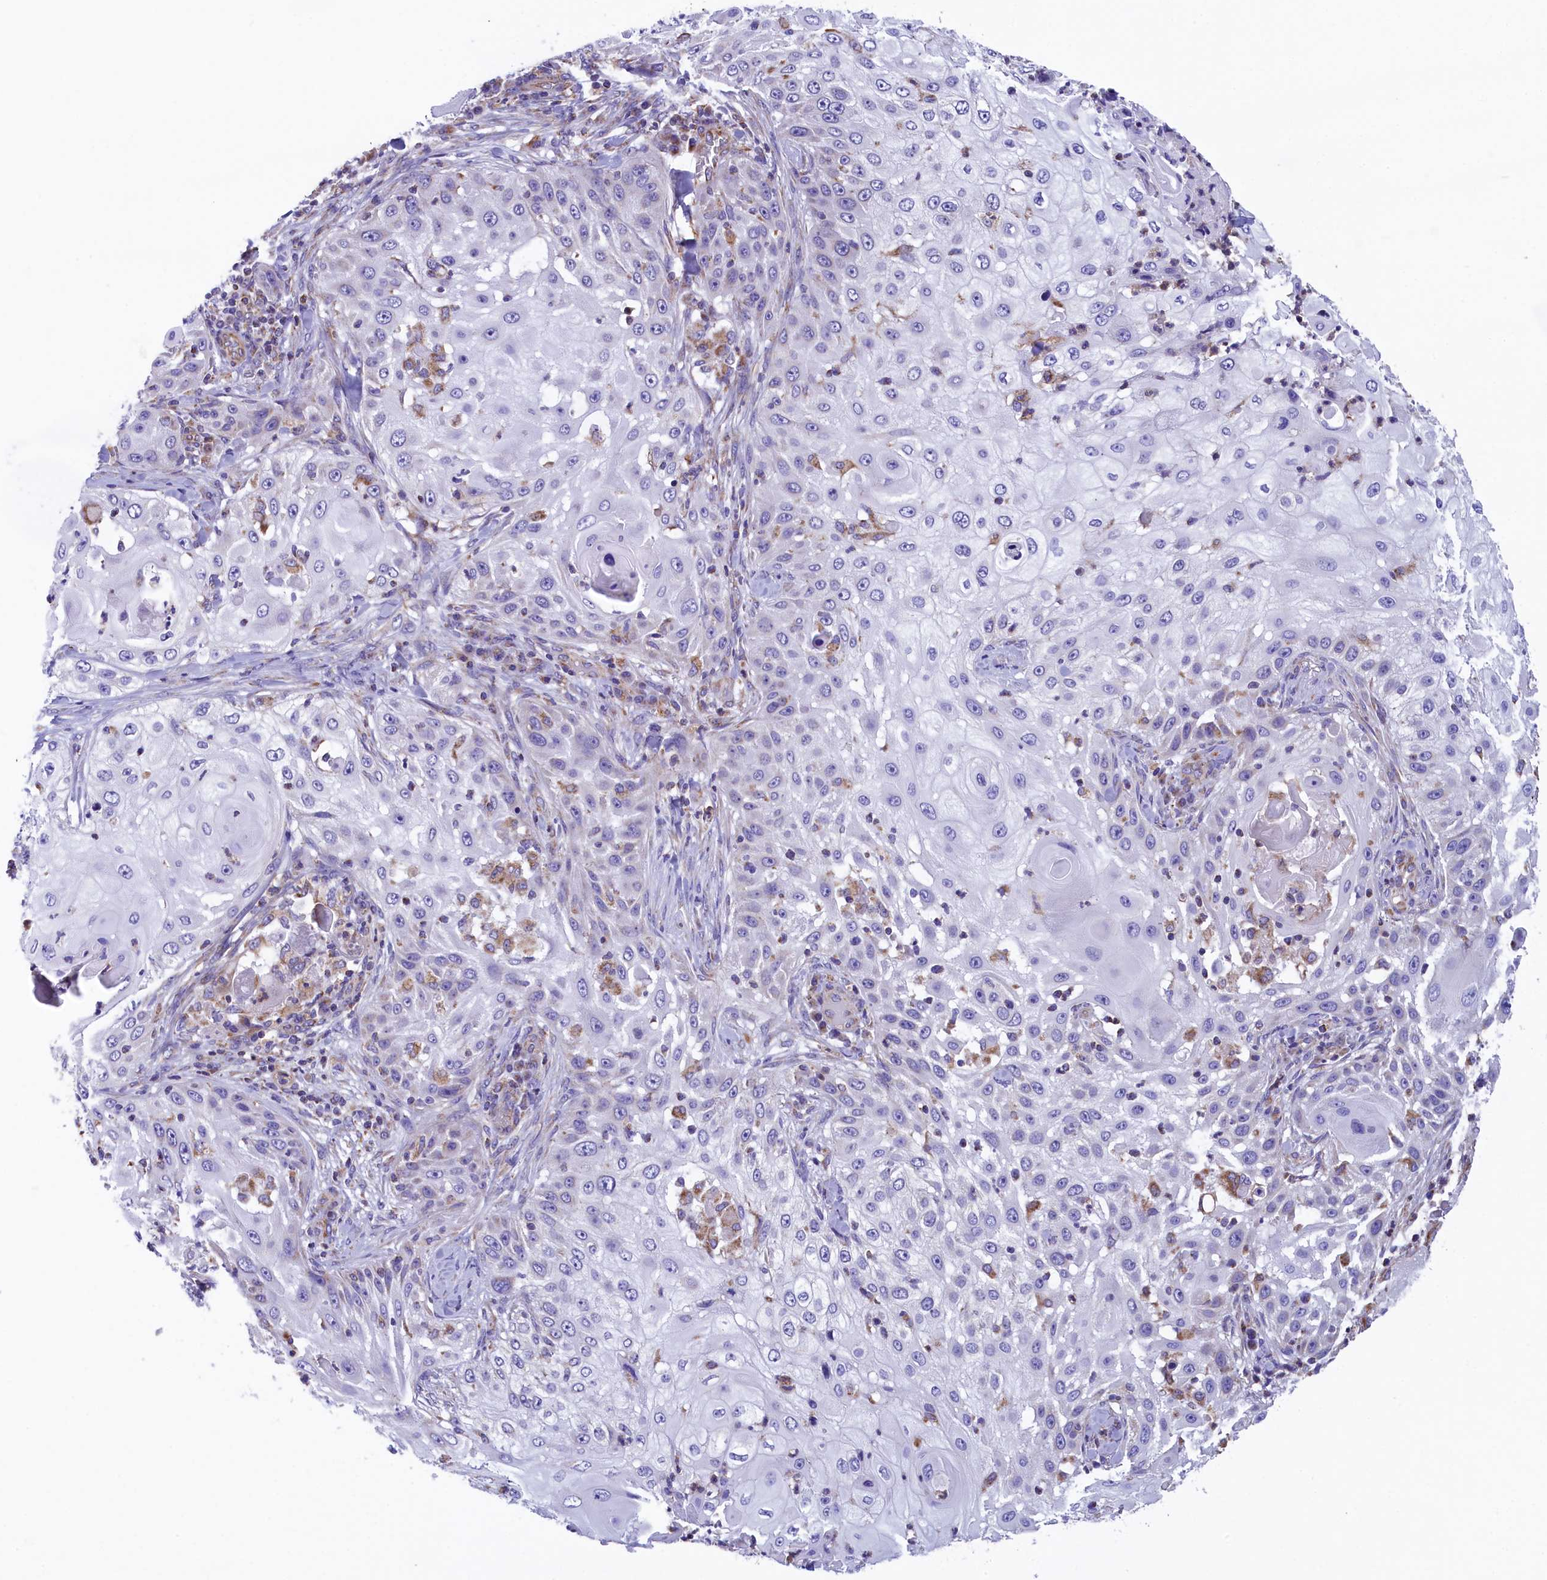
{"staining": {"intensity": "negative", "quantity": "none", "location": "none"}, "tissue": "skin cancer", "cell_type": "Tumor cells", "image_type": "cancer", "snomed": [{"axis": "morphology", "description": "Squamous cell carcinoma, NOS"}, {"axis": "topography", "description": "Skin"}], "caption": "The micrograph displays no significant positivity in tumor cells of squamous cell carcinoma (skin).", "gene": "GATB", "patient": {"sex": "female", "age": 44}}